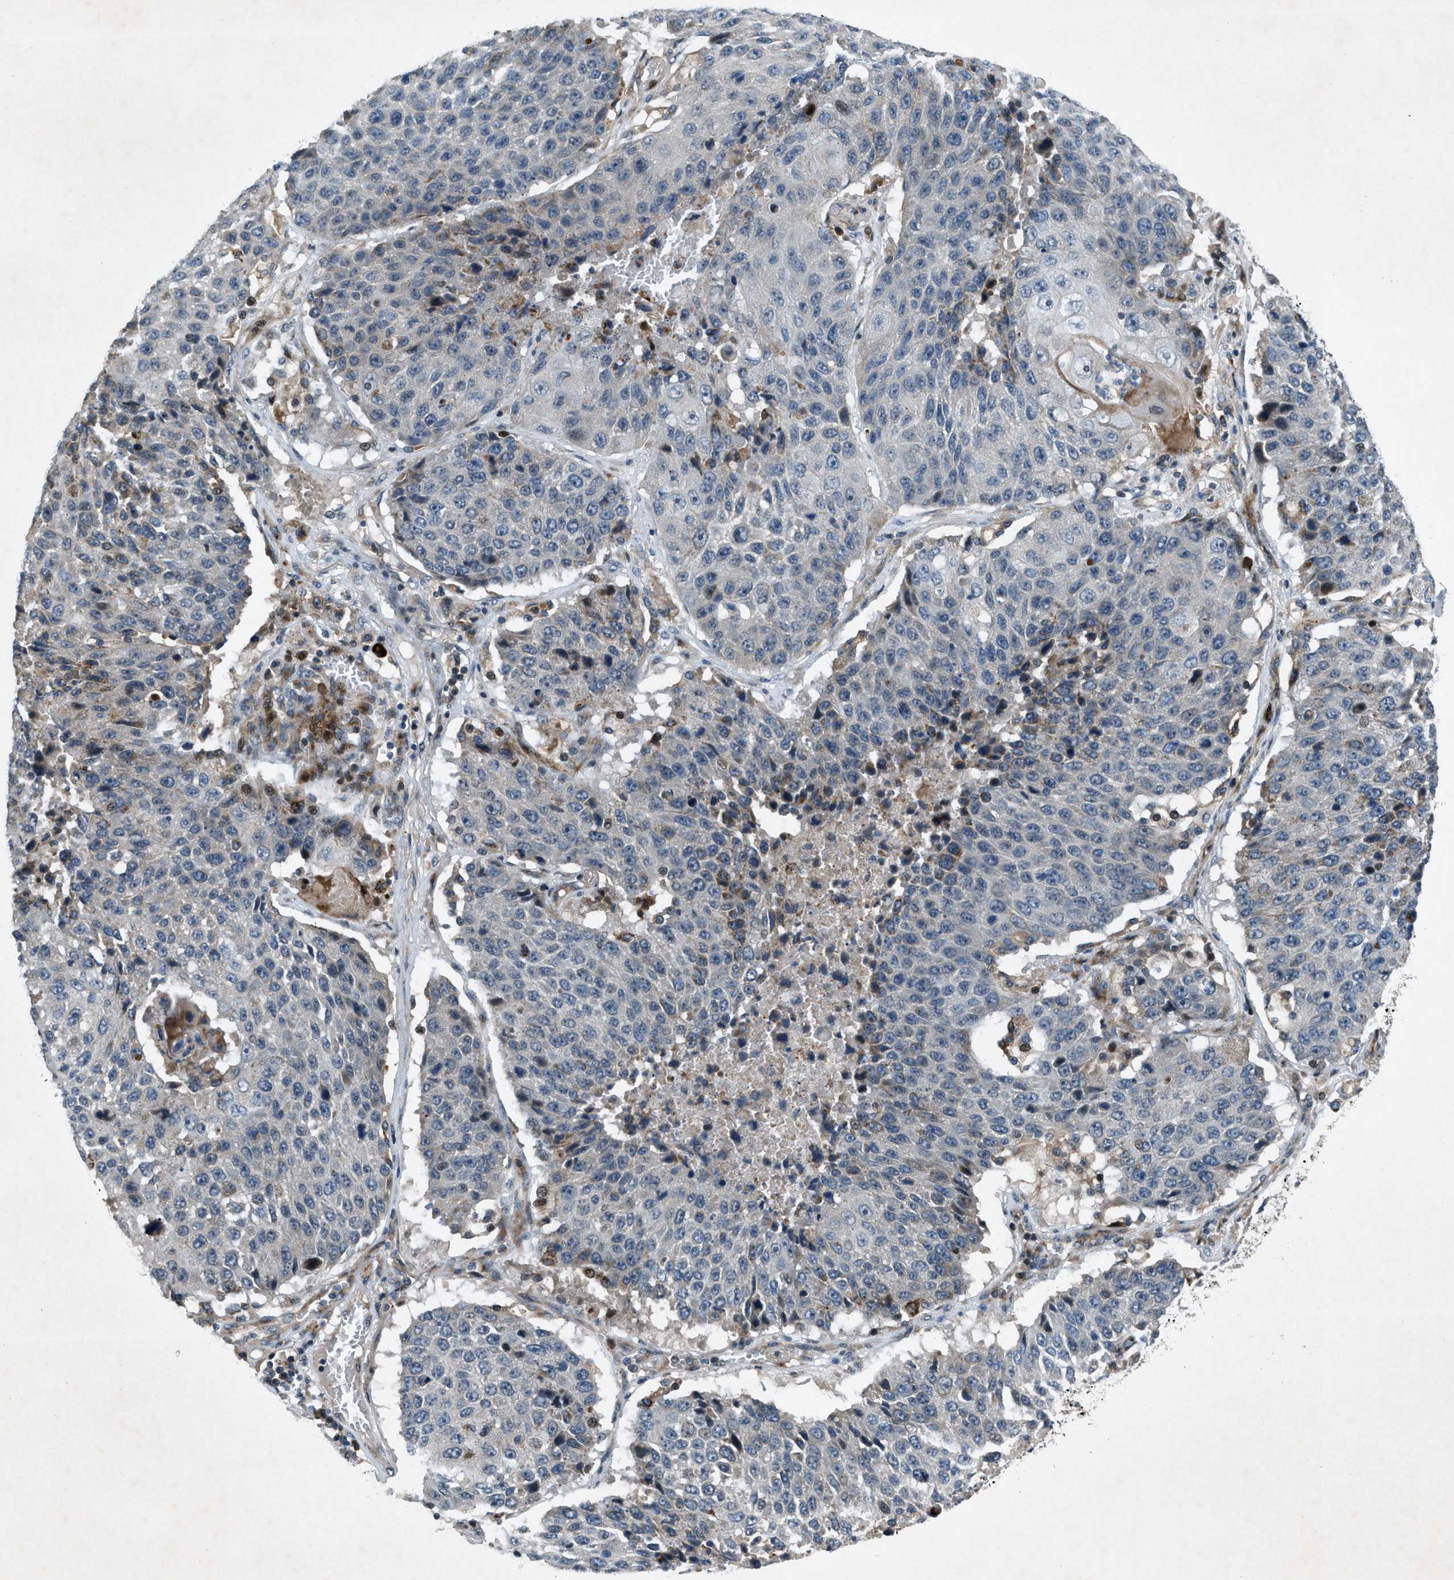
{"staining": {"intensity": "negative", "quantity": "none", "location": "none"}, "tissue": "lung cancer", "cell_type": "Tumor cells", "image_type": "cancer", "snomed": [{"axis": "morphology", "description": "Squamous cell carcinoma, NOS"}, {"axis": "topography", "description": "Lung"}], "caption": "Human lung squamous cell carcinoma stained for a protein using immunohistochemistry reveals no positivity in tumor cells.", "gene": "CLEC2D", "patient": {"sex": "male", "age": 61}}